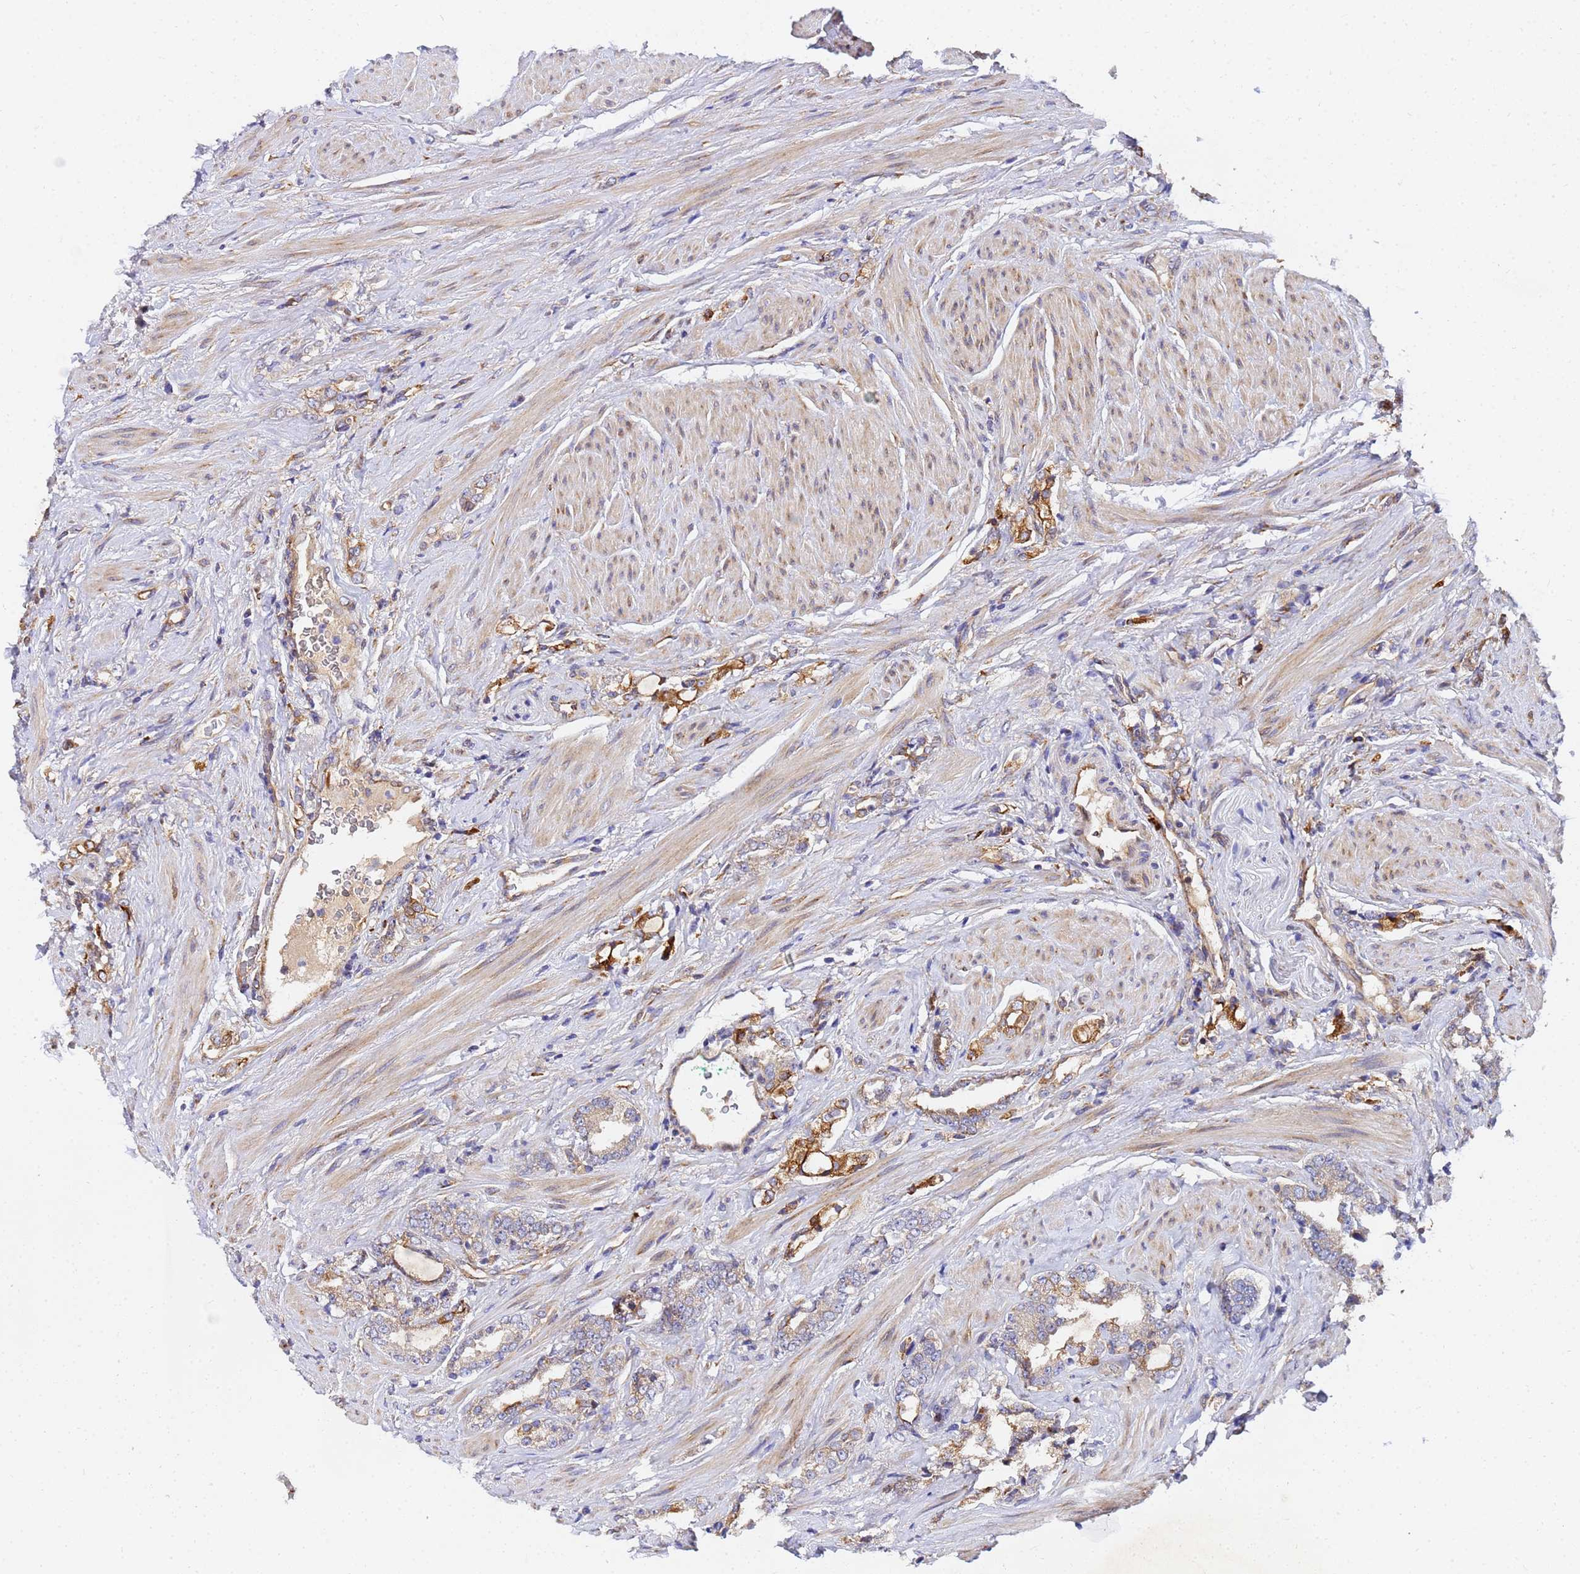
{"staining": {"intensity": "weak", "quantity": "<25%", "location": "cytoplasmic/membranous"}, "tissue": "prostate cancer", "cell_type": "Tumor cells", "image_type": "cancer", "snomed": [{"axis": "morphology", "description": "Adenocarcinoma, High grade"}, {"axis": "topography", "description": "Prostate"}], "caption": "There is no significant positivity in tumor cells of prostate cancer. (Stains: DAB (3,3'-diaminobenzidine) immunohistochemistry (IHC) with hematoxylin counter stain, Microscopy: brightfield microscopy at high magnification).", "gene": "POM121", "patient": {"sex": "male", "age": 64}}